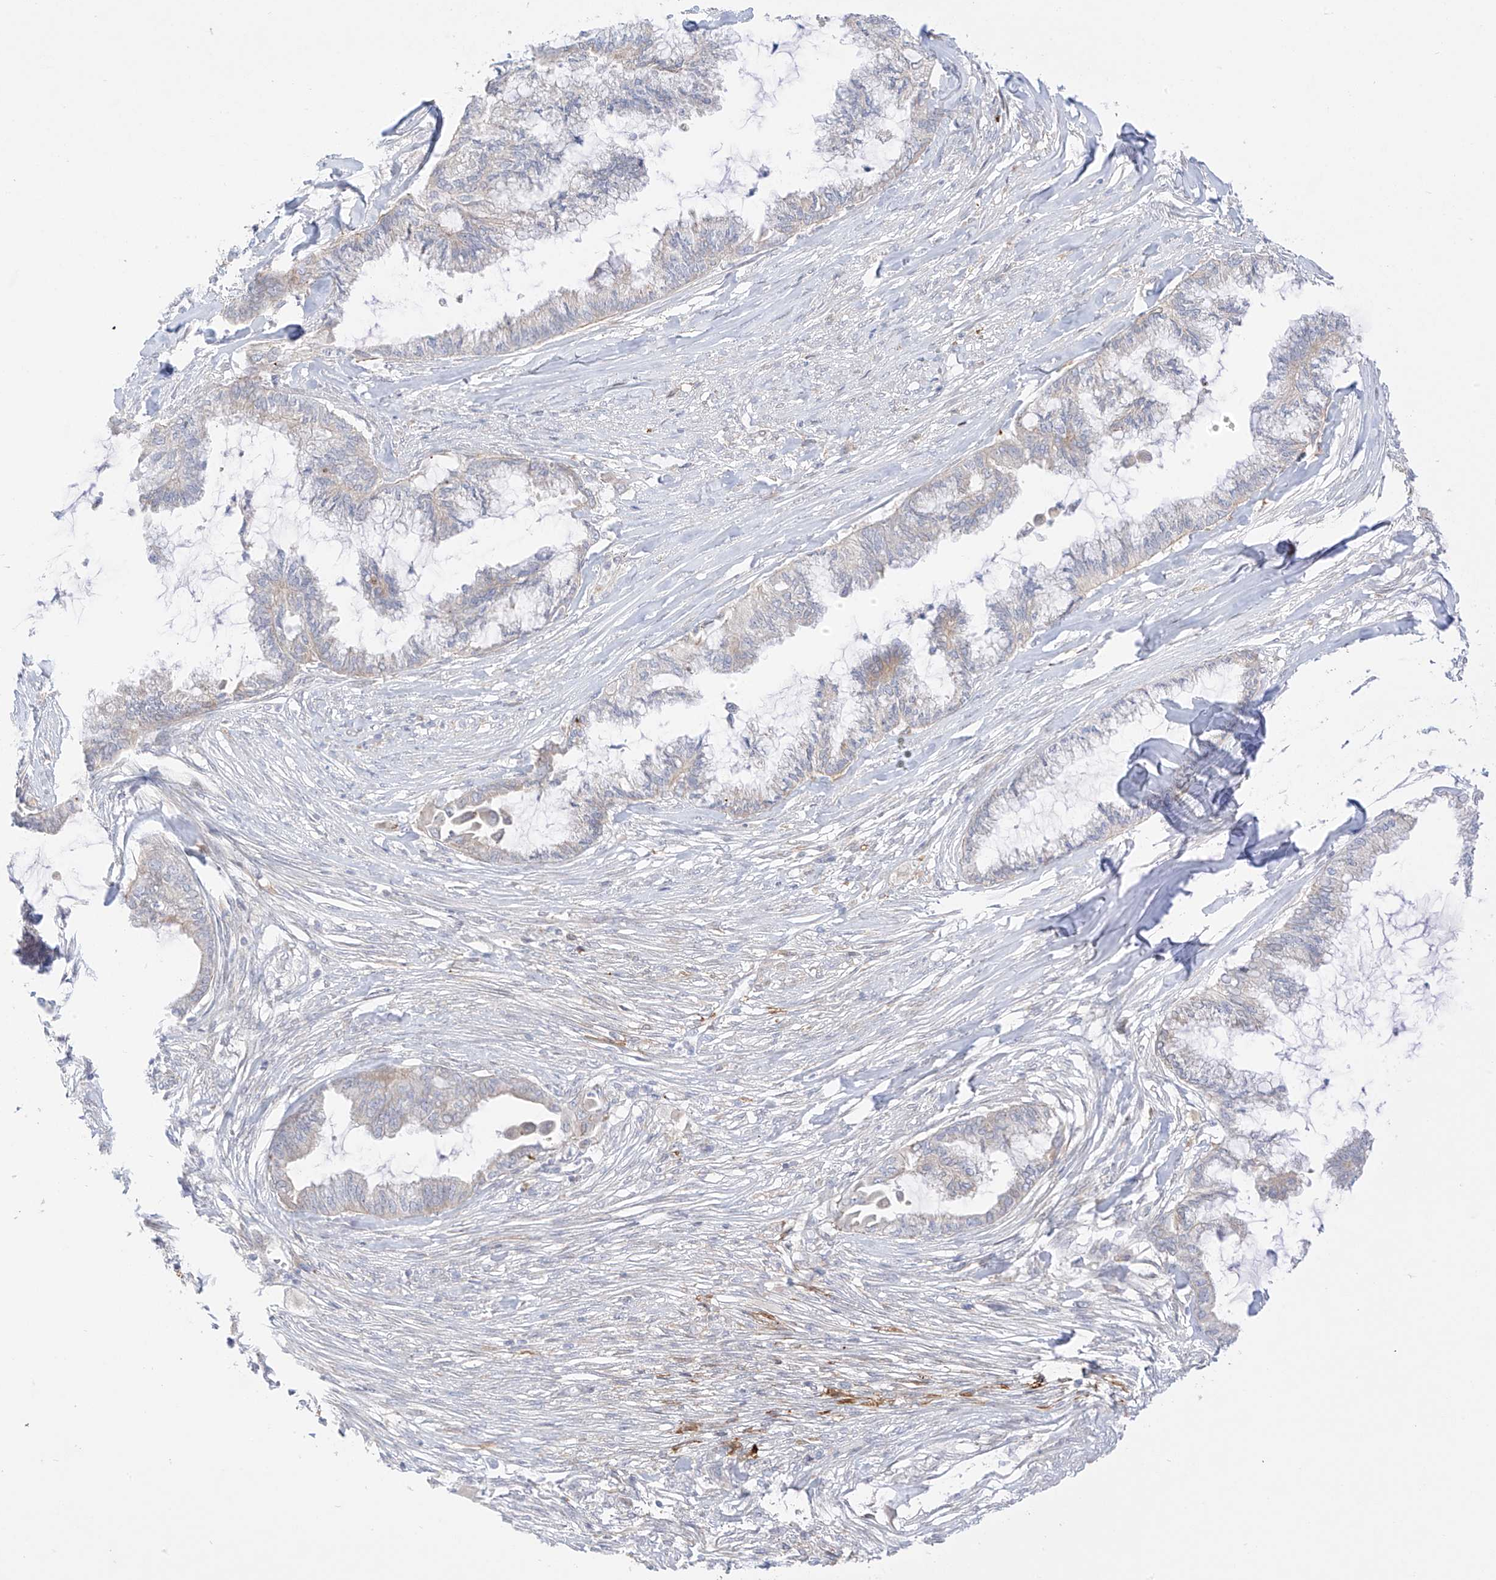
{"staining": {"intensity": "negative", "quantity": "none", "location": "none"}, "tissue": "endometrial cancer", "cell_type": "Tumor cells", "image_type": "cancer", "snomed": [{"axis": "morphology", "description": "Adenocarcinoma, NOS"}, {"axis": "topography", "description": "Endometrium"}], "caption": "This image is of endometrial cancer (adenocarcinoma) stained with immunohistochemistry to label a protein in brown with the nuclei are counter-stained blue. There is no expression in tumor cells.", "gene": "PCYOX1", "patient": {"sex": "female", "age": 86}}